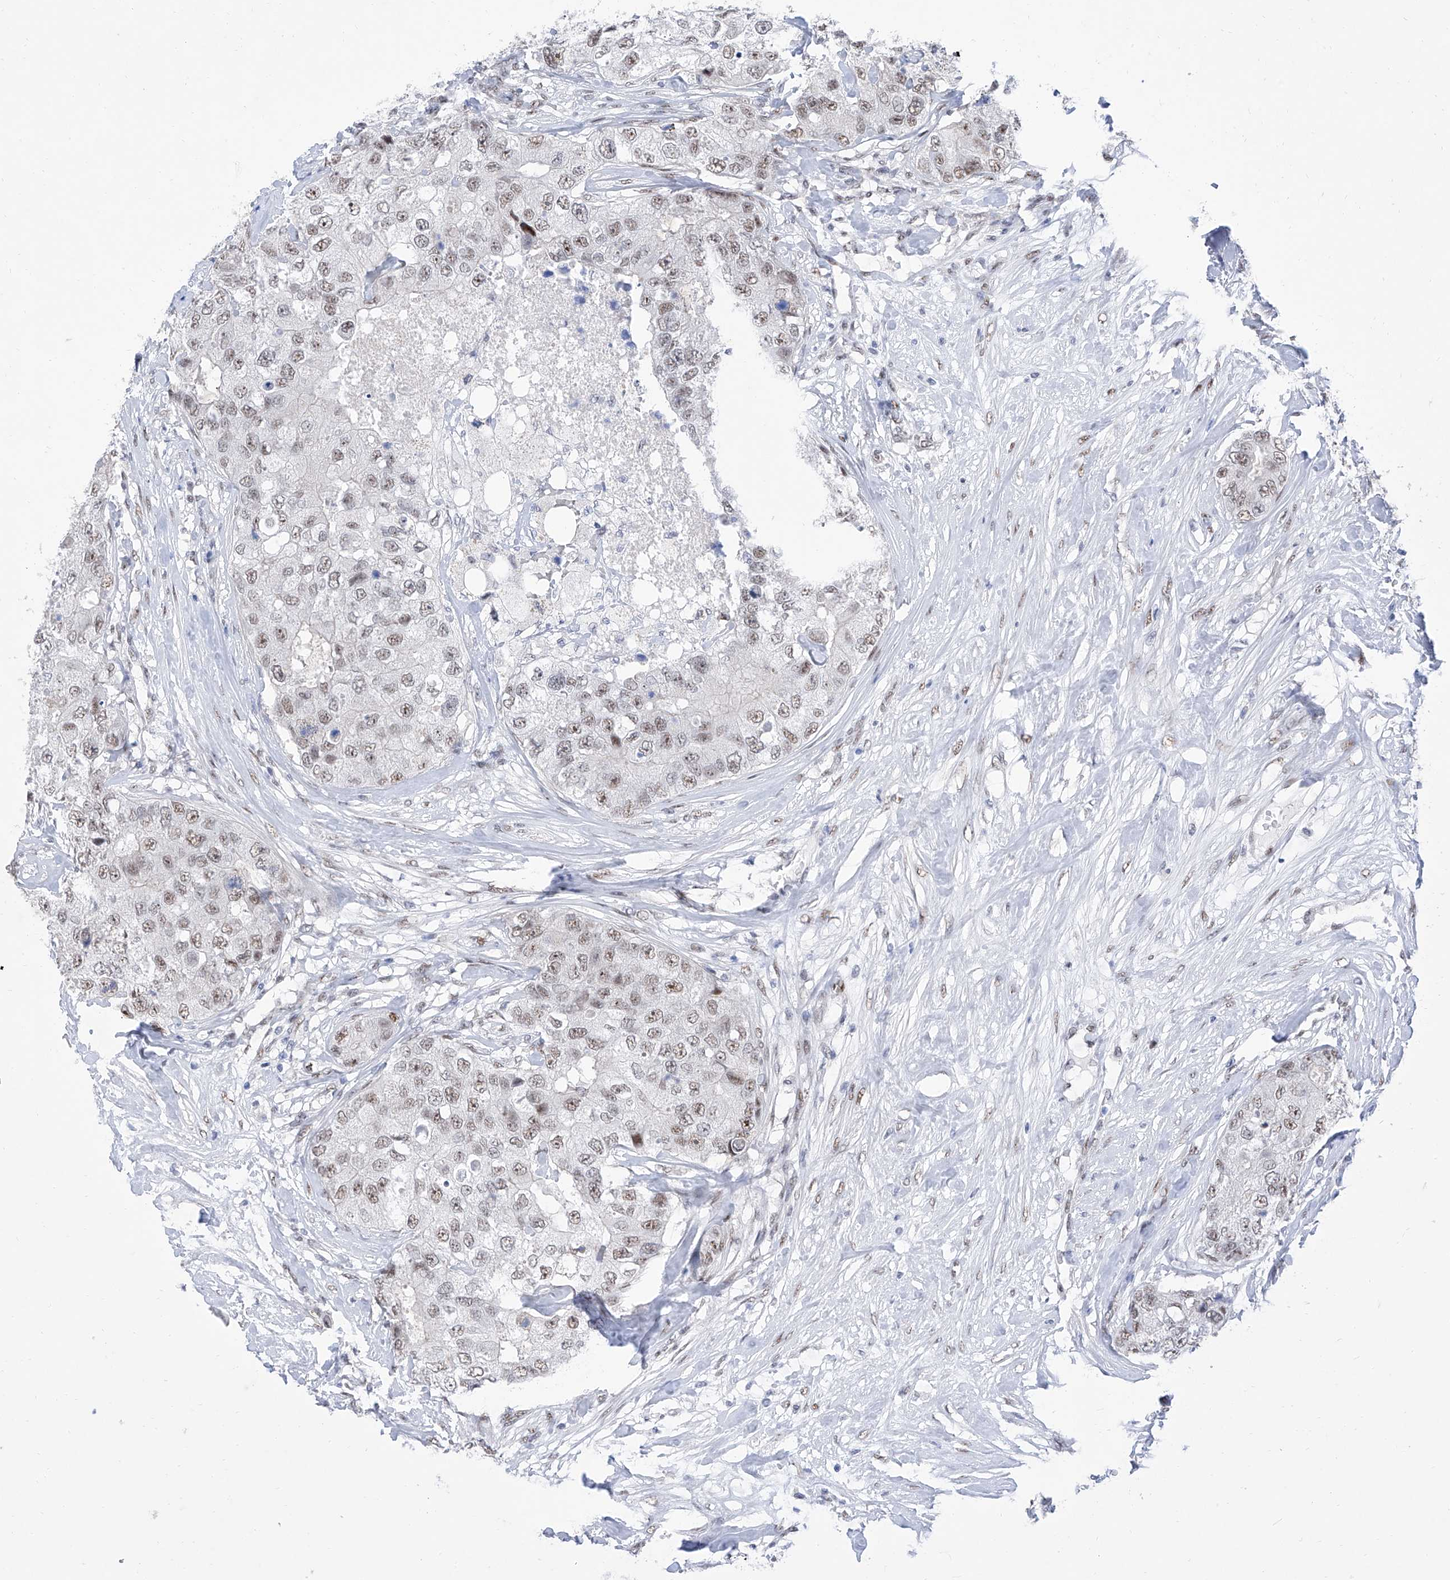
{"staining": {"intensity": "weak", "quantity": ">75%", "location": "nuclear"}, "tissue": "breast cancer", "cell_type": "Tumor cells", "image_type": "cancer", "snomed": [{"axis": "morphology", "description": "Duct carcinoma"}, {"axis": "topography", "description": "Breast"}], "caption": "Tumor cells display low levels of weak nuclear expression in about >75% of cells in human breast cancer.", "gene": "ATN1", "patient": {"sex": "female", "age": 62}}